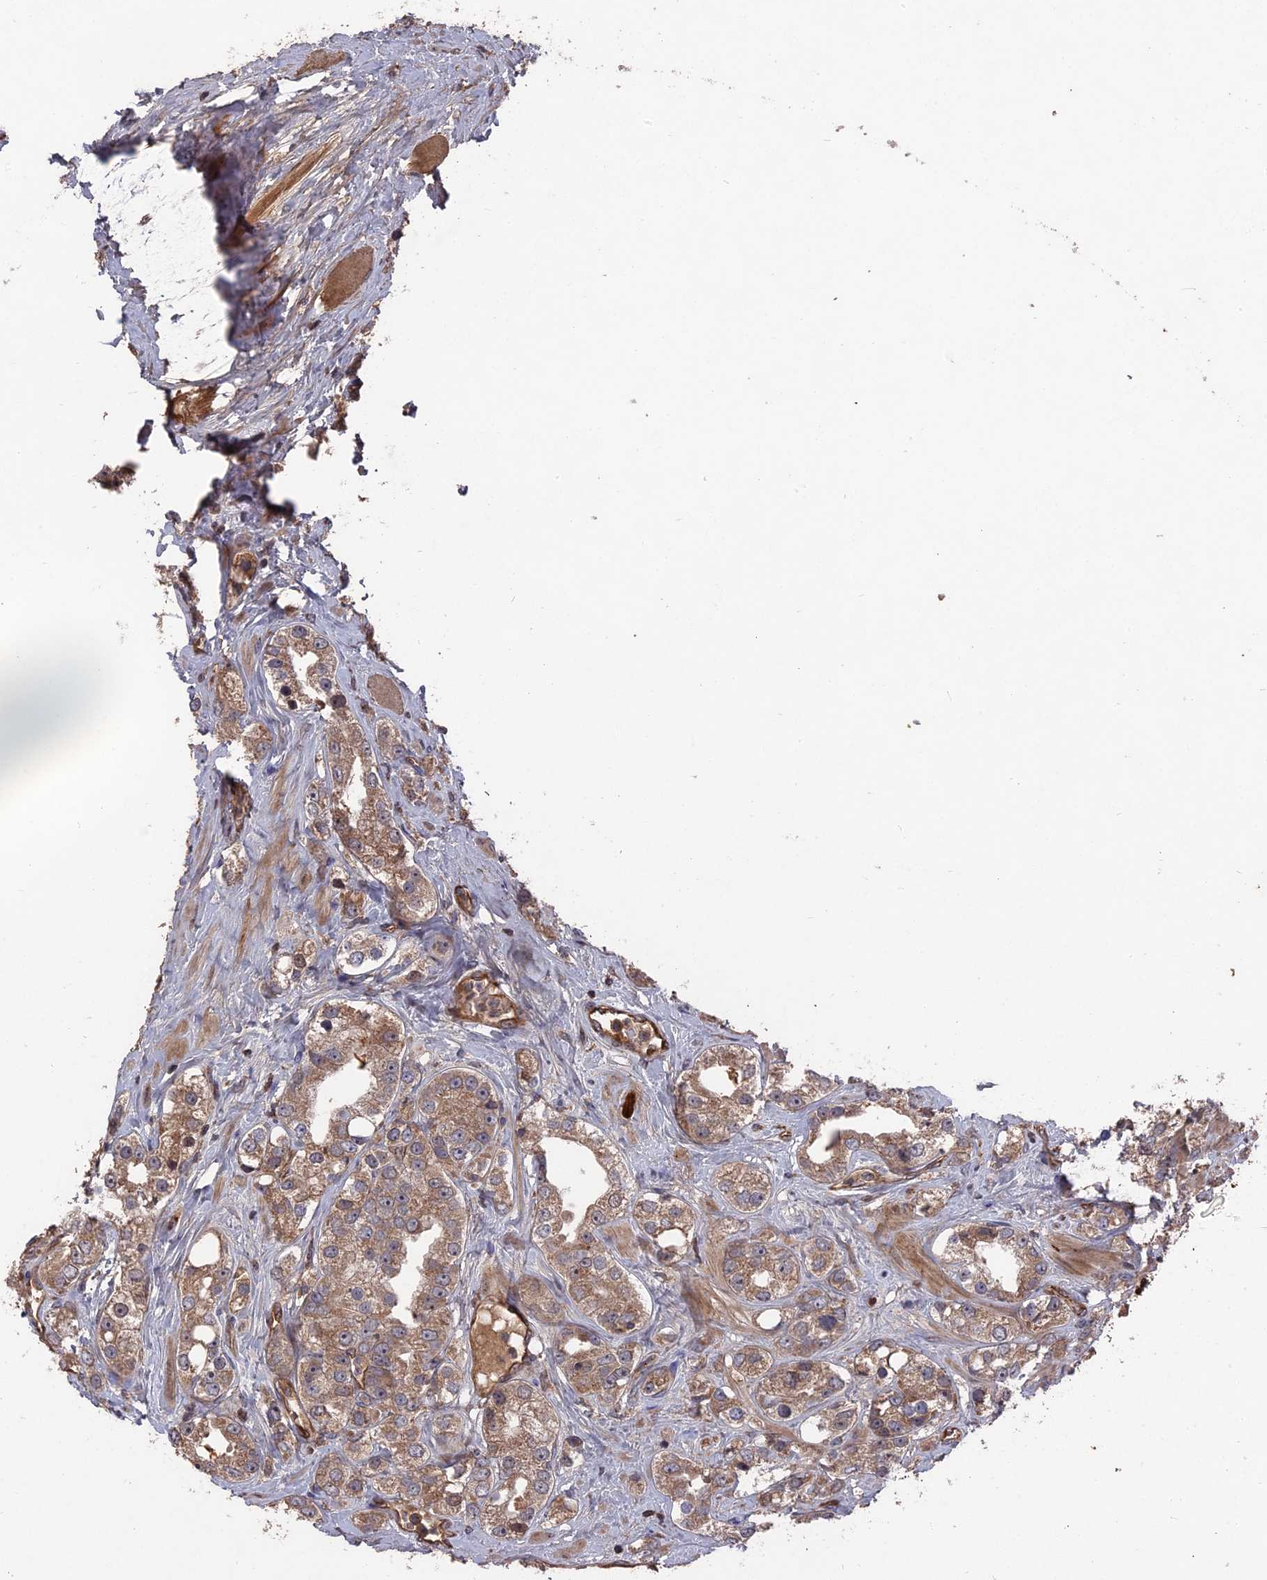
{"staining": {"intensity": "moderate", "quantity": ">75%", "location": "cytoplasmic/membranous"}, "tissue": "prostate cancer", "cell_type": "Tumor cells", "image_type": "cancer", "snomed": [{"axis": "morphology", "description": "Adenocarcinoma, NOS"}, {"axis": "topography", "description": "Prostate"}], "caption": "Prostate adenocarcinoma tissue reveals moderate cytoplasmic/membranous staining in approximately >75% of tumor cells", "gene": "DEF8", "patient": {"sex": "male", "age": 79}}